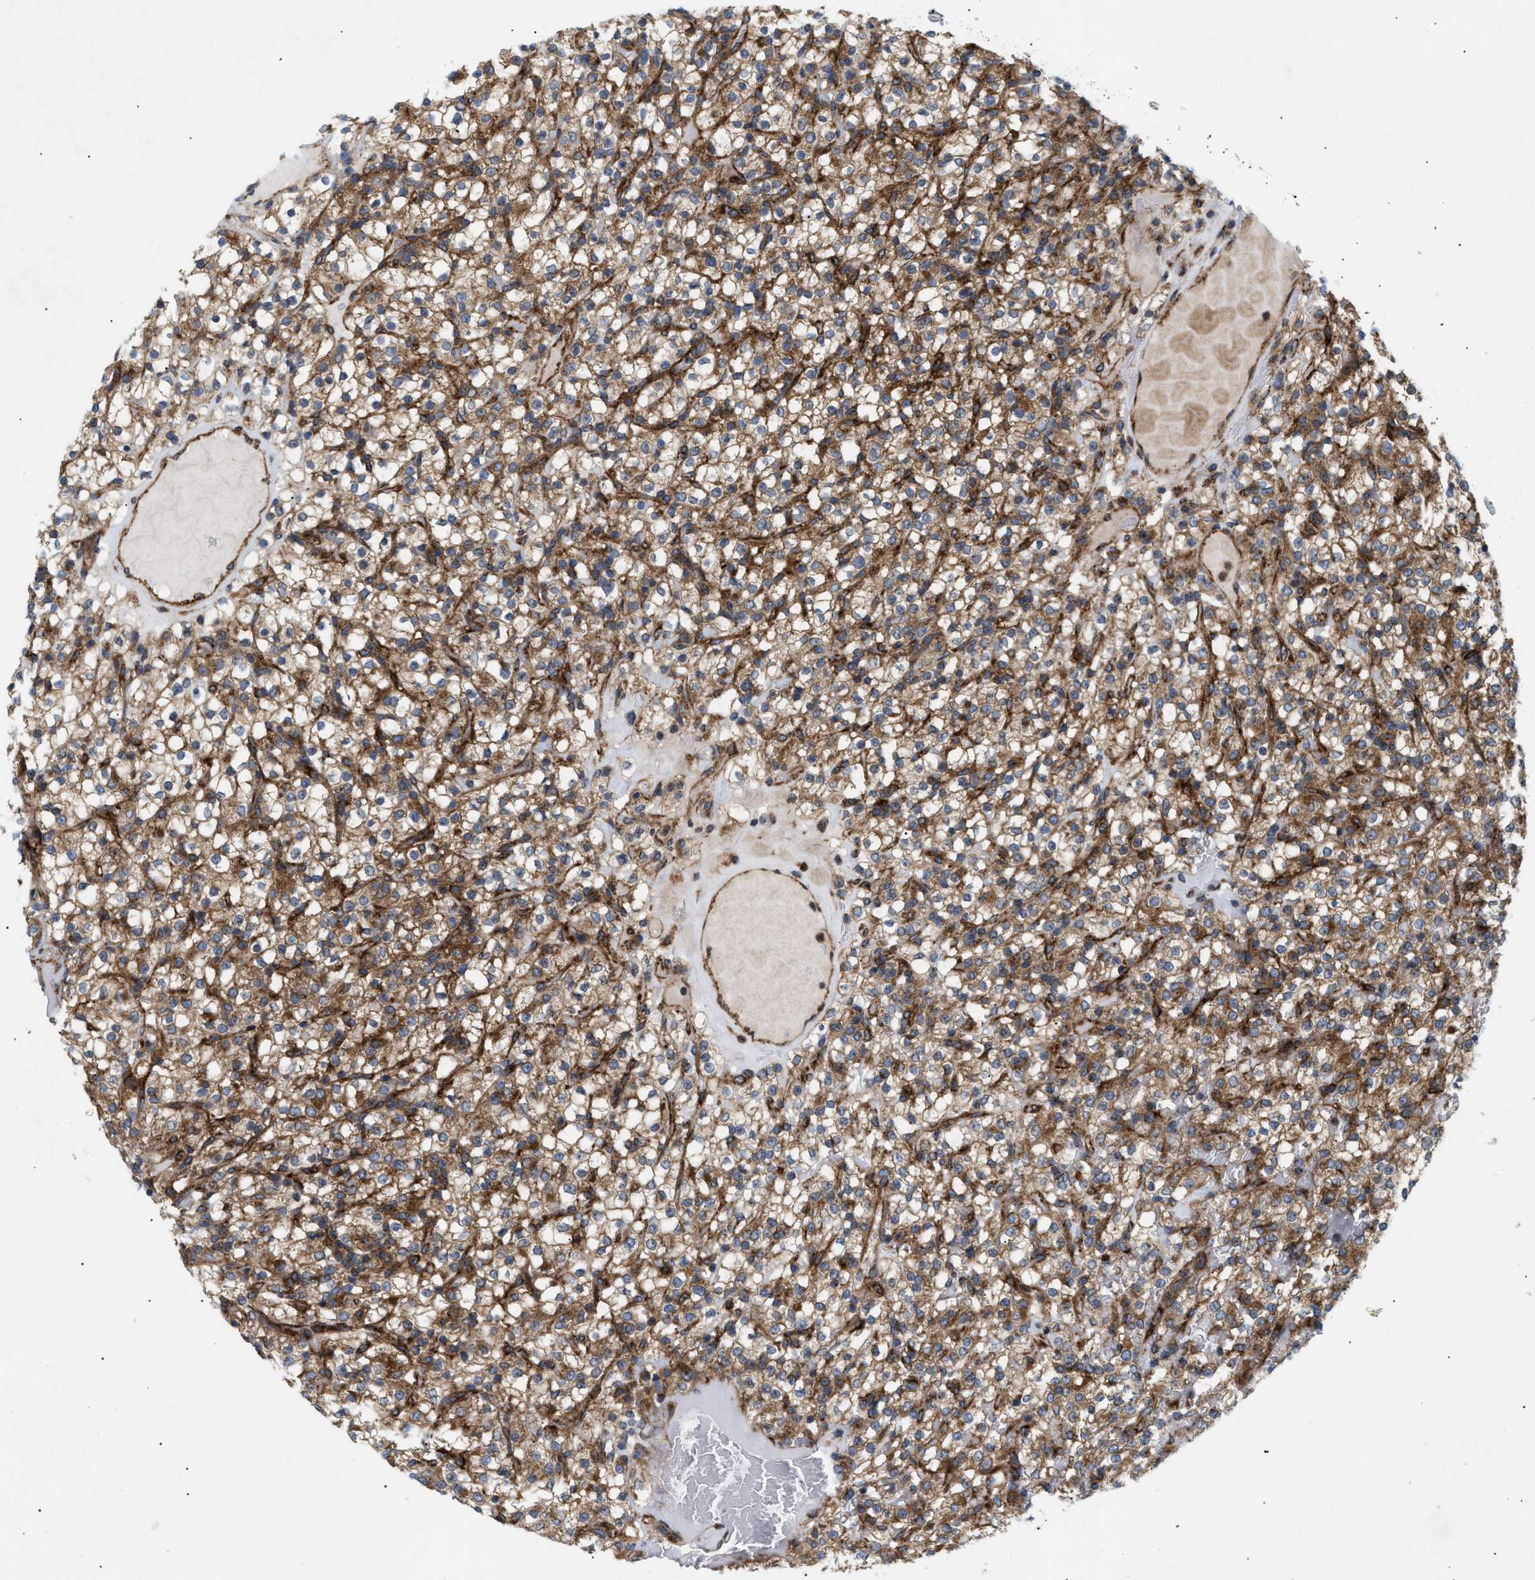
{"staining": {"intensity": "moderate", "quantity": ">75%", "location": "cytoplasmic/membranous"}, "tissue": "renal cancer", "cell_type": "Tumor cells", "image_type": "cancer", "snomed": [{"axis": "morphology", "description": "Normal tissue, NOS"}, {"axis": "morphology", "description": "Adenocarcinoma, NOS"}, {"axis": "topography", "description": "Kidney"}], "caption": "The immunohistochemical stain labels moderate cytoplasmic/membranous positivity in tumor cells of renal cancer tissue.", "gene": "DCTN4", "patient": {"sex": "female", "age": 72}}